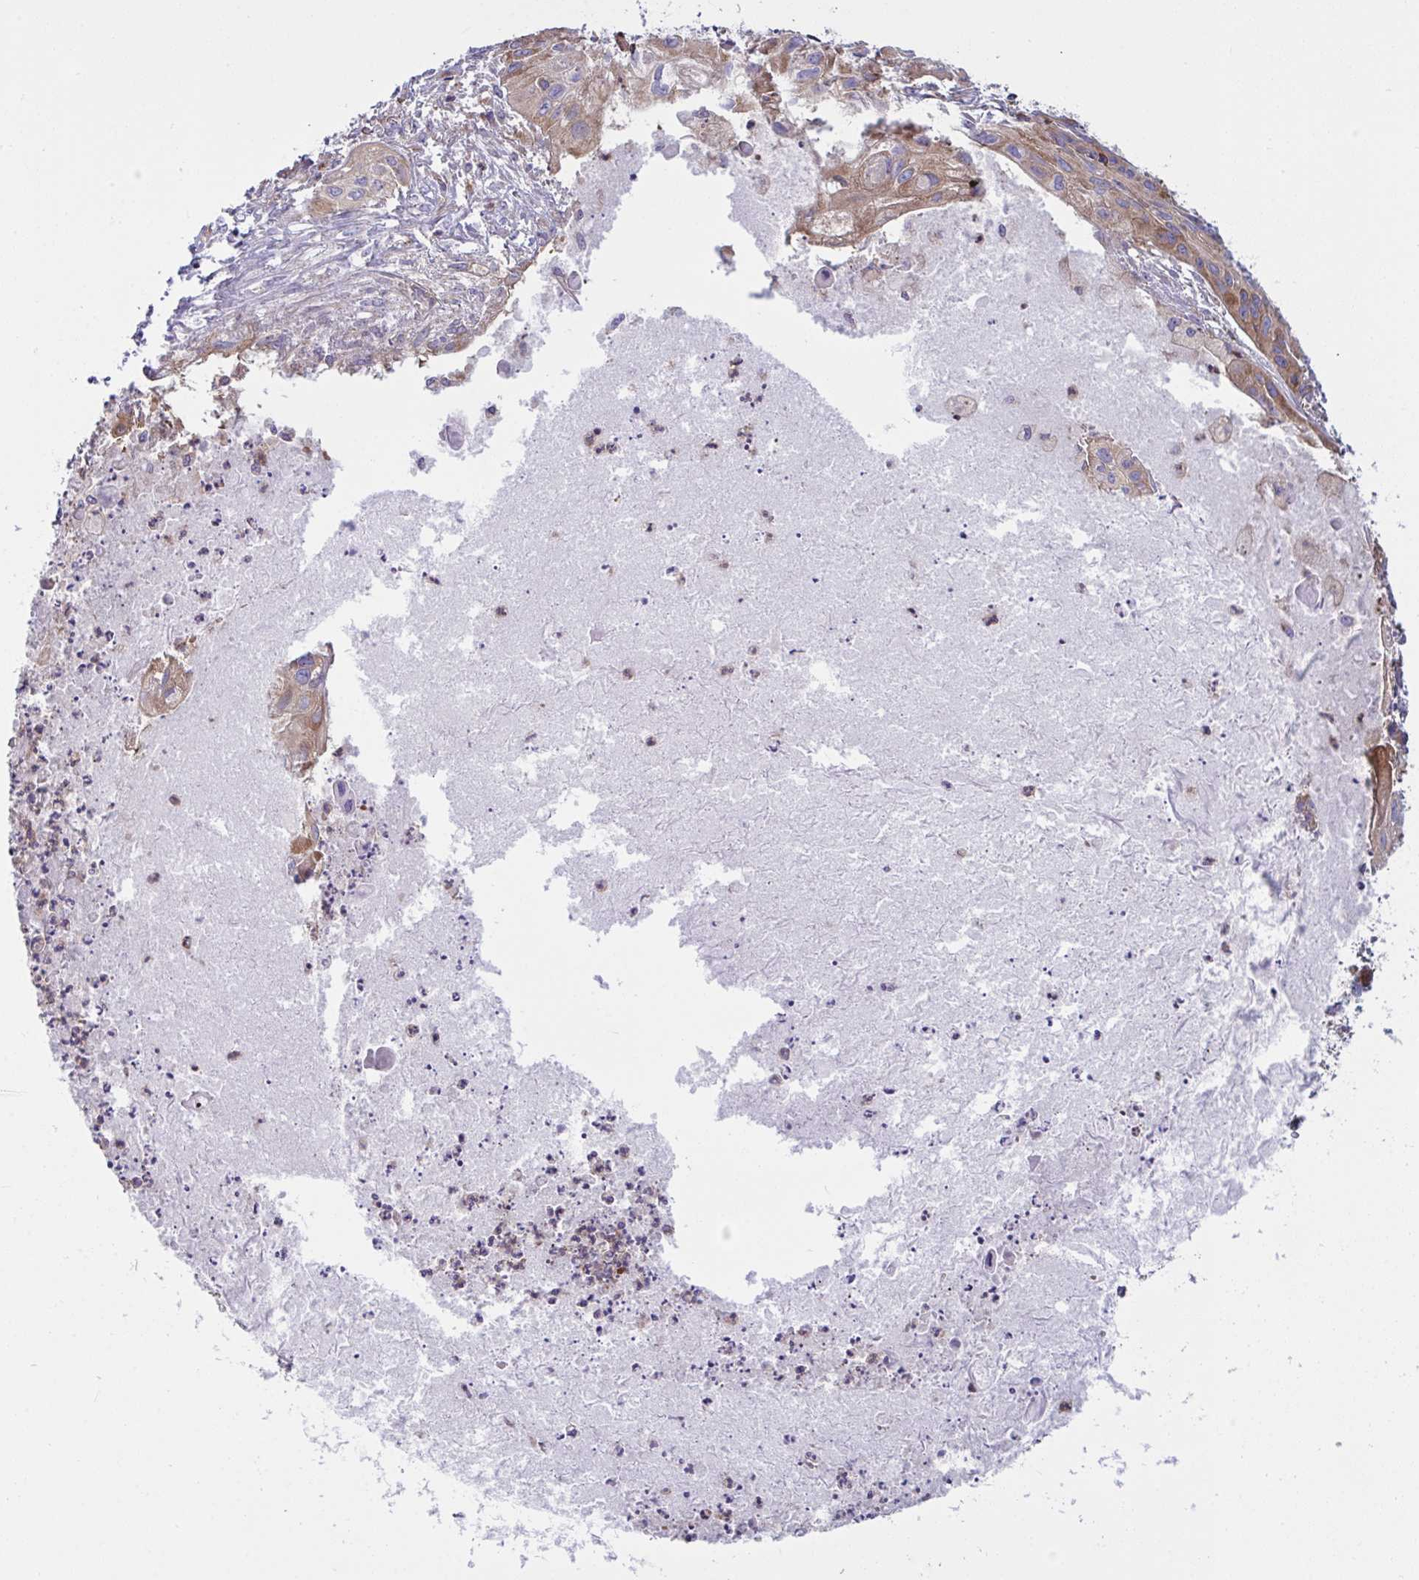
{"staining": {"intensity": "moderate", "quantity": ">75%", "location": "cytoplasmic/membranous"}, "tissue": "lung cancer", "cell_type": "Tumor cells", "image_type": "cancer", "snomed": [{"axis": "morphology", "description": "Squamous cell carcinoma, NOS"}, {"axis": "topography", "description": "Lung"}], "caption": "The immunohistochemical stain labels moderate cytoplasmic/membranous staining in tumor cells of lung squamous cell carcinoma tissue. (IHC, brightfield microscopy, high magnification).", "gene": "TSC22D3", "patient": {"sex": "male", "age": 71}}